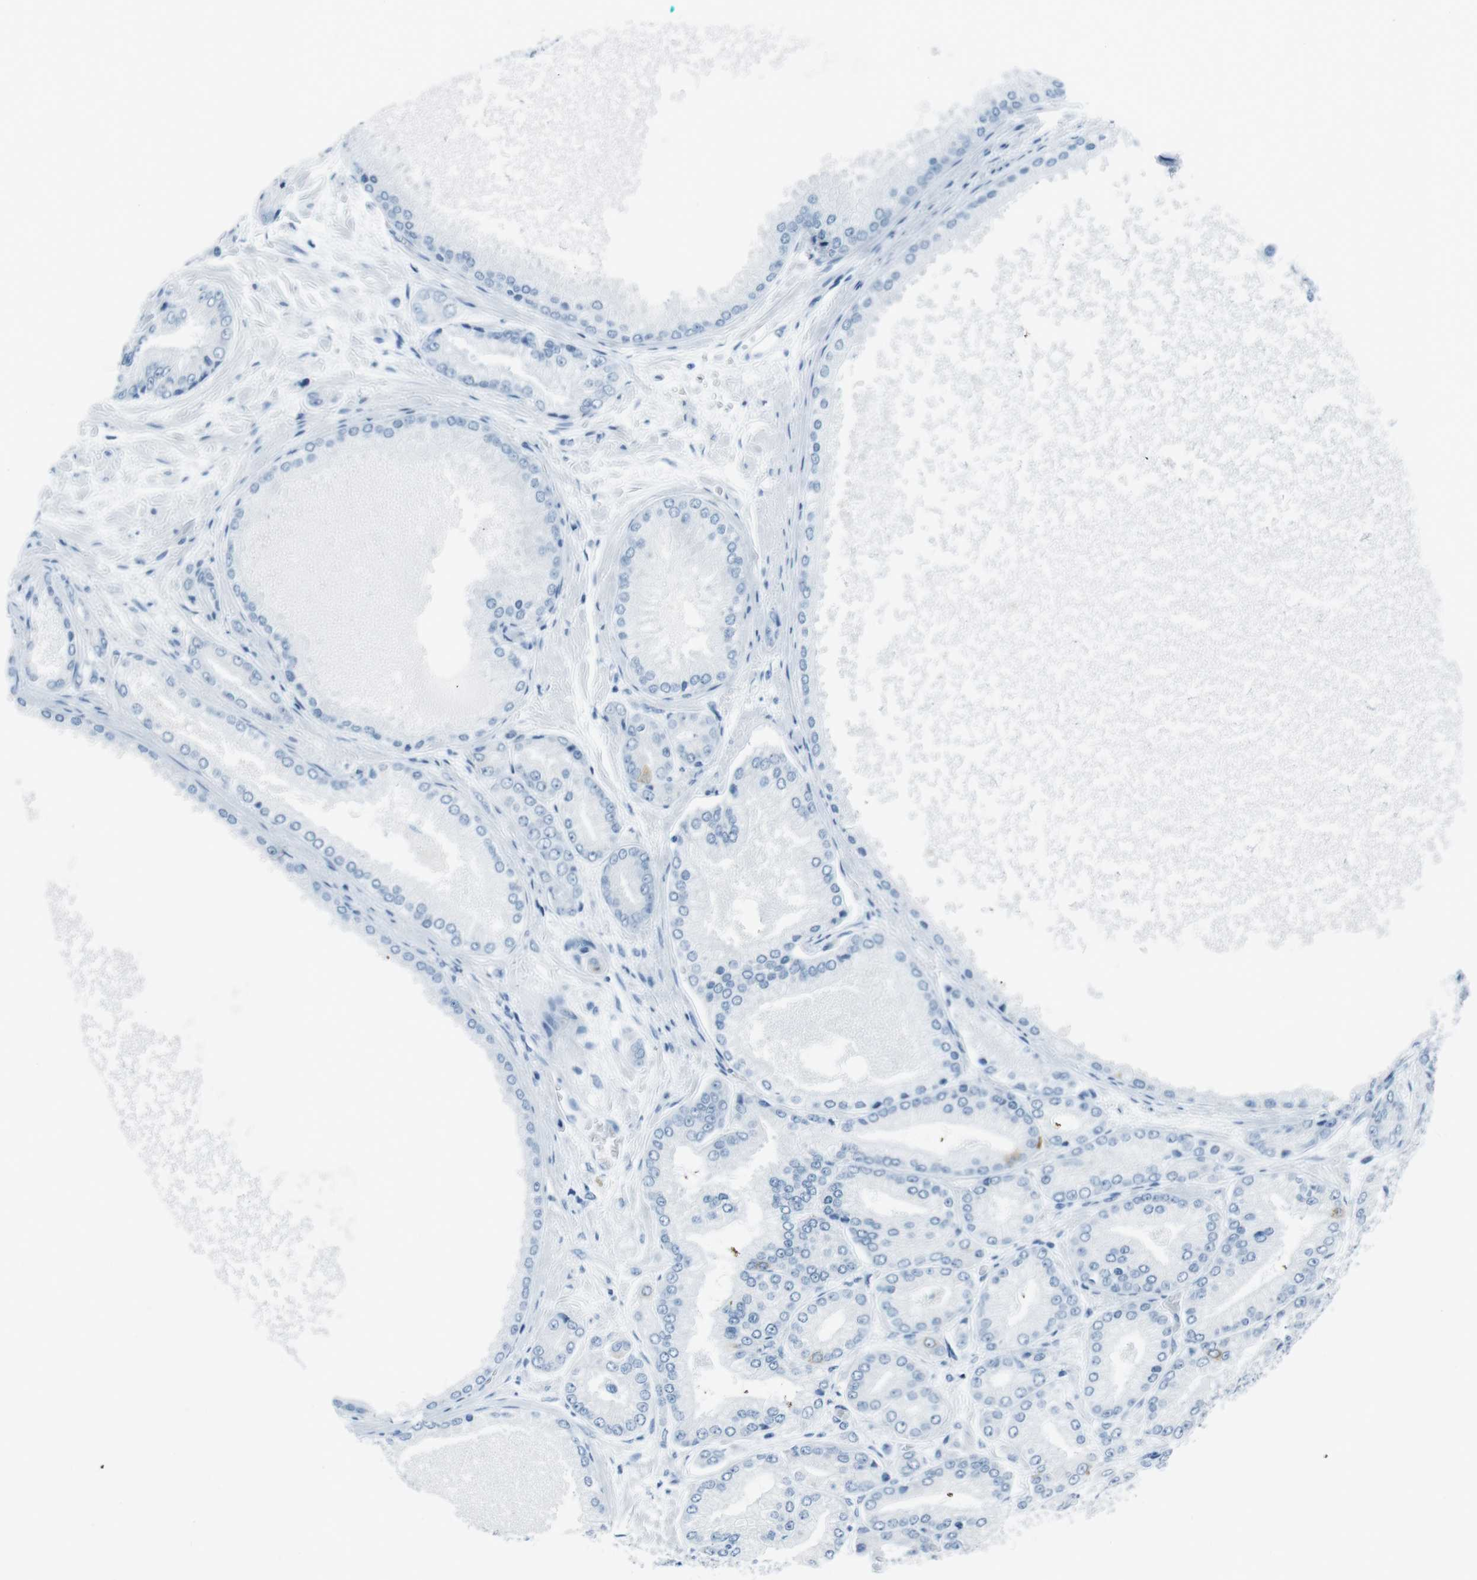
{"staining": {"intensity": "negative", "quantity": "none", "location": "none"}, "tissue": "prostate cancer", "cell_type": "Tumor cells", "image_type": "cancer", "snomed": [{"axis": "morphology", "description": "Adenocarcinoma, High grade"}, {"axis": "topography", "description": "Prostate"}], "caption": "The IHC histopathology image has no significant expression in tumor cells of adenocarcinoma (high-grade) (prostate) tissue. Brightfield microscopy of immunohistochemistry stained with DAB (brown) and hematoxylin (blue), captured at high magnification.", "gene": "TMEM207", "patient": {"sex": "male", "age": 59}}